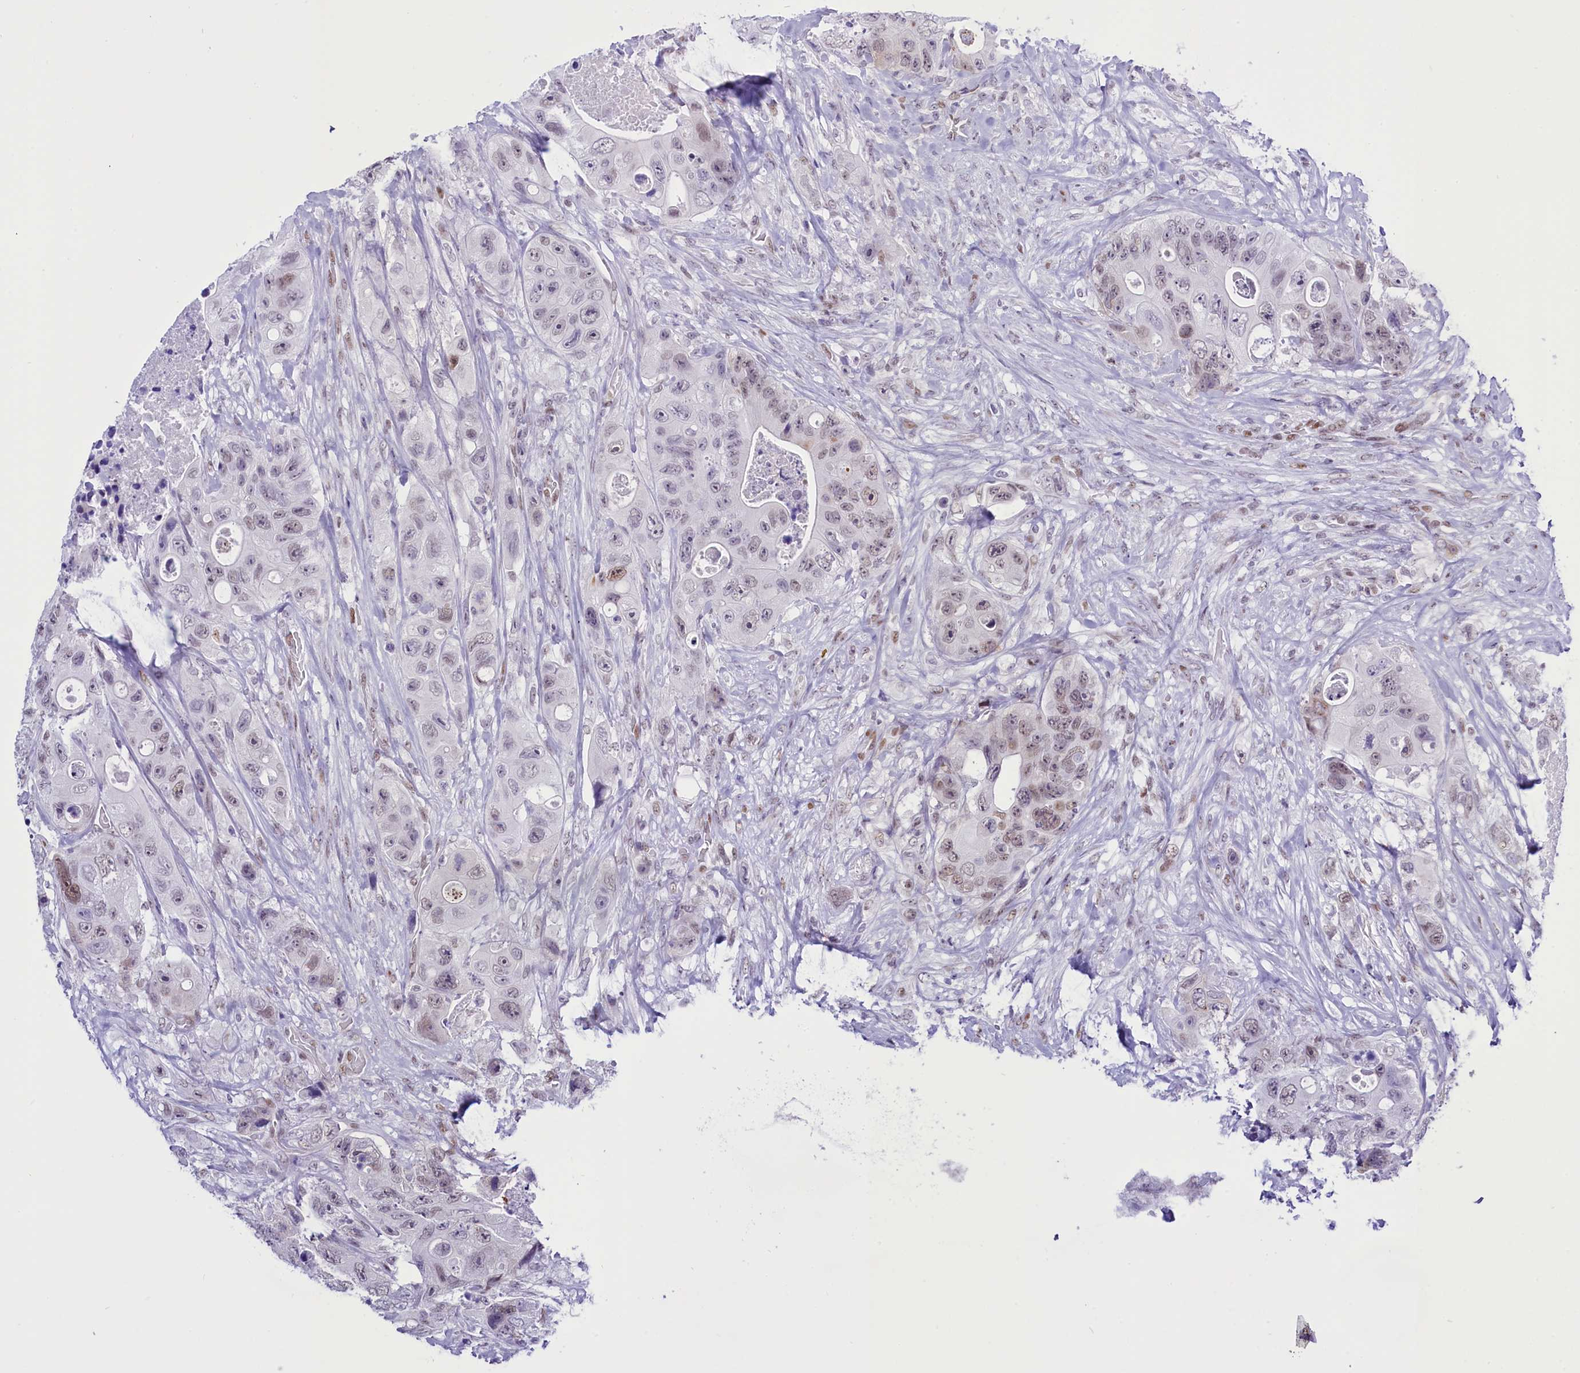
{"staining": {"intensity": "weak", "quantity": "<25%", "location": "nuclear"}, "tissue": "colorectal cancer", "cell_type": "Tumor cells", "image_type": "cancer", "snomed": [{"axis": "morphology", "description": "Adenocarcinoma, NOS"}, {"axis": "topography", "description": "Colon"}], "caption": "Tumor cells are negative for protein expression in human colorectal adenocarcinoma. Nuclei are stained in blue.", "gene": "RPS6KB1", "patient": {"sex": "female", "age": 46}}